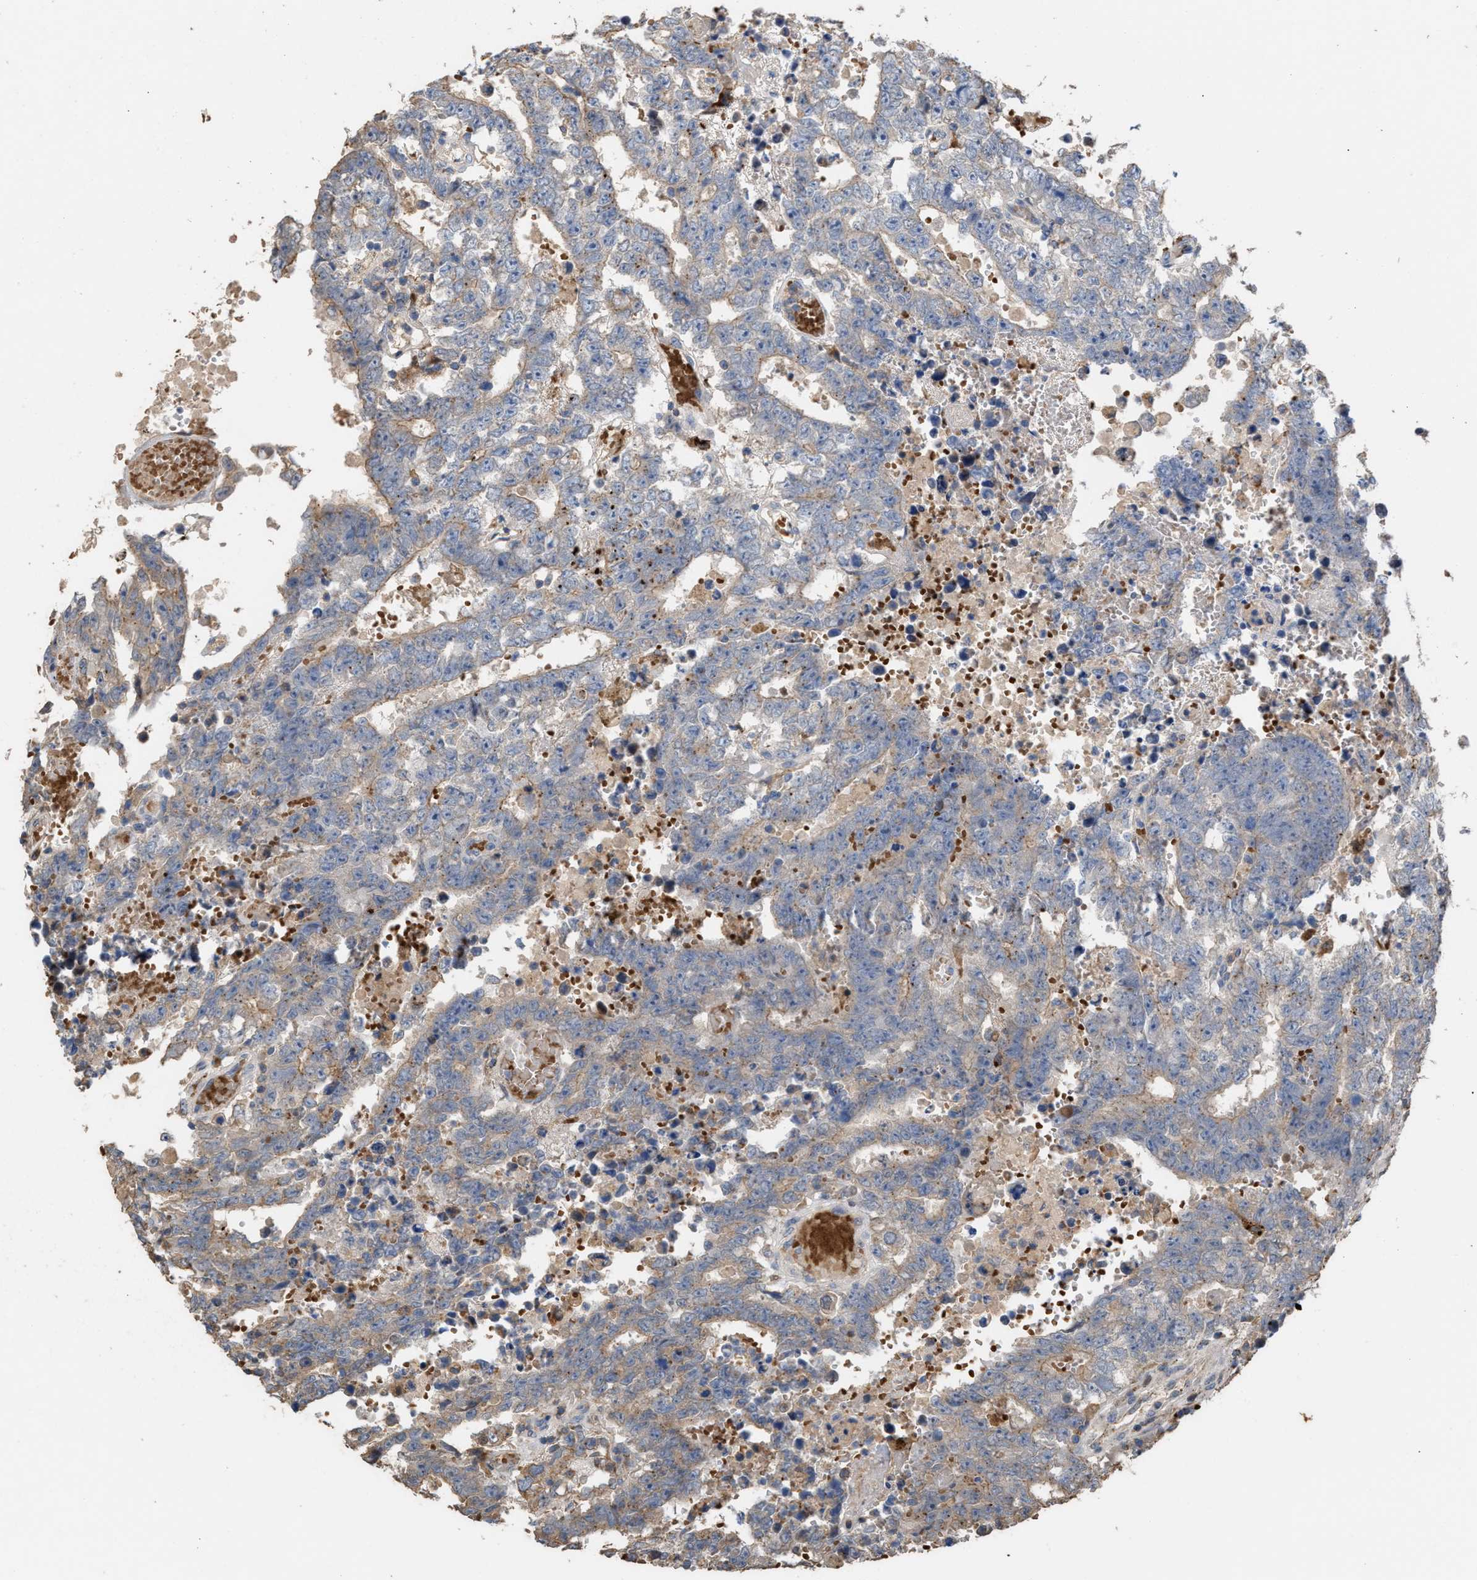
{"staining": {"intensity": "weak", "quantity": "25%-75%", "location": "cytoplasmic/membranous"}, "tissue": "testis cancer", "cell_type": "Tumor cells", "image_type": "cancer", "snomed": [{"axis": "morphology", "description": "Carcinoma, Embryonal, NOS"}, {"axis": "topography", "description": "Testis"}], "caption": "This is a histology image of IHC staining of embryonal carcinoma (testis), which shows weak positivity in the cytoplasmic/membranous of tumor cells.", "gene": "ELMO3", "patient": {"sex": "male", "age": 25}}